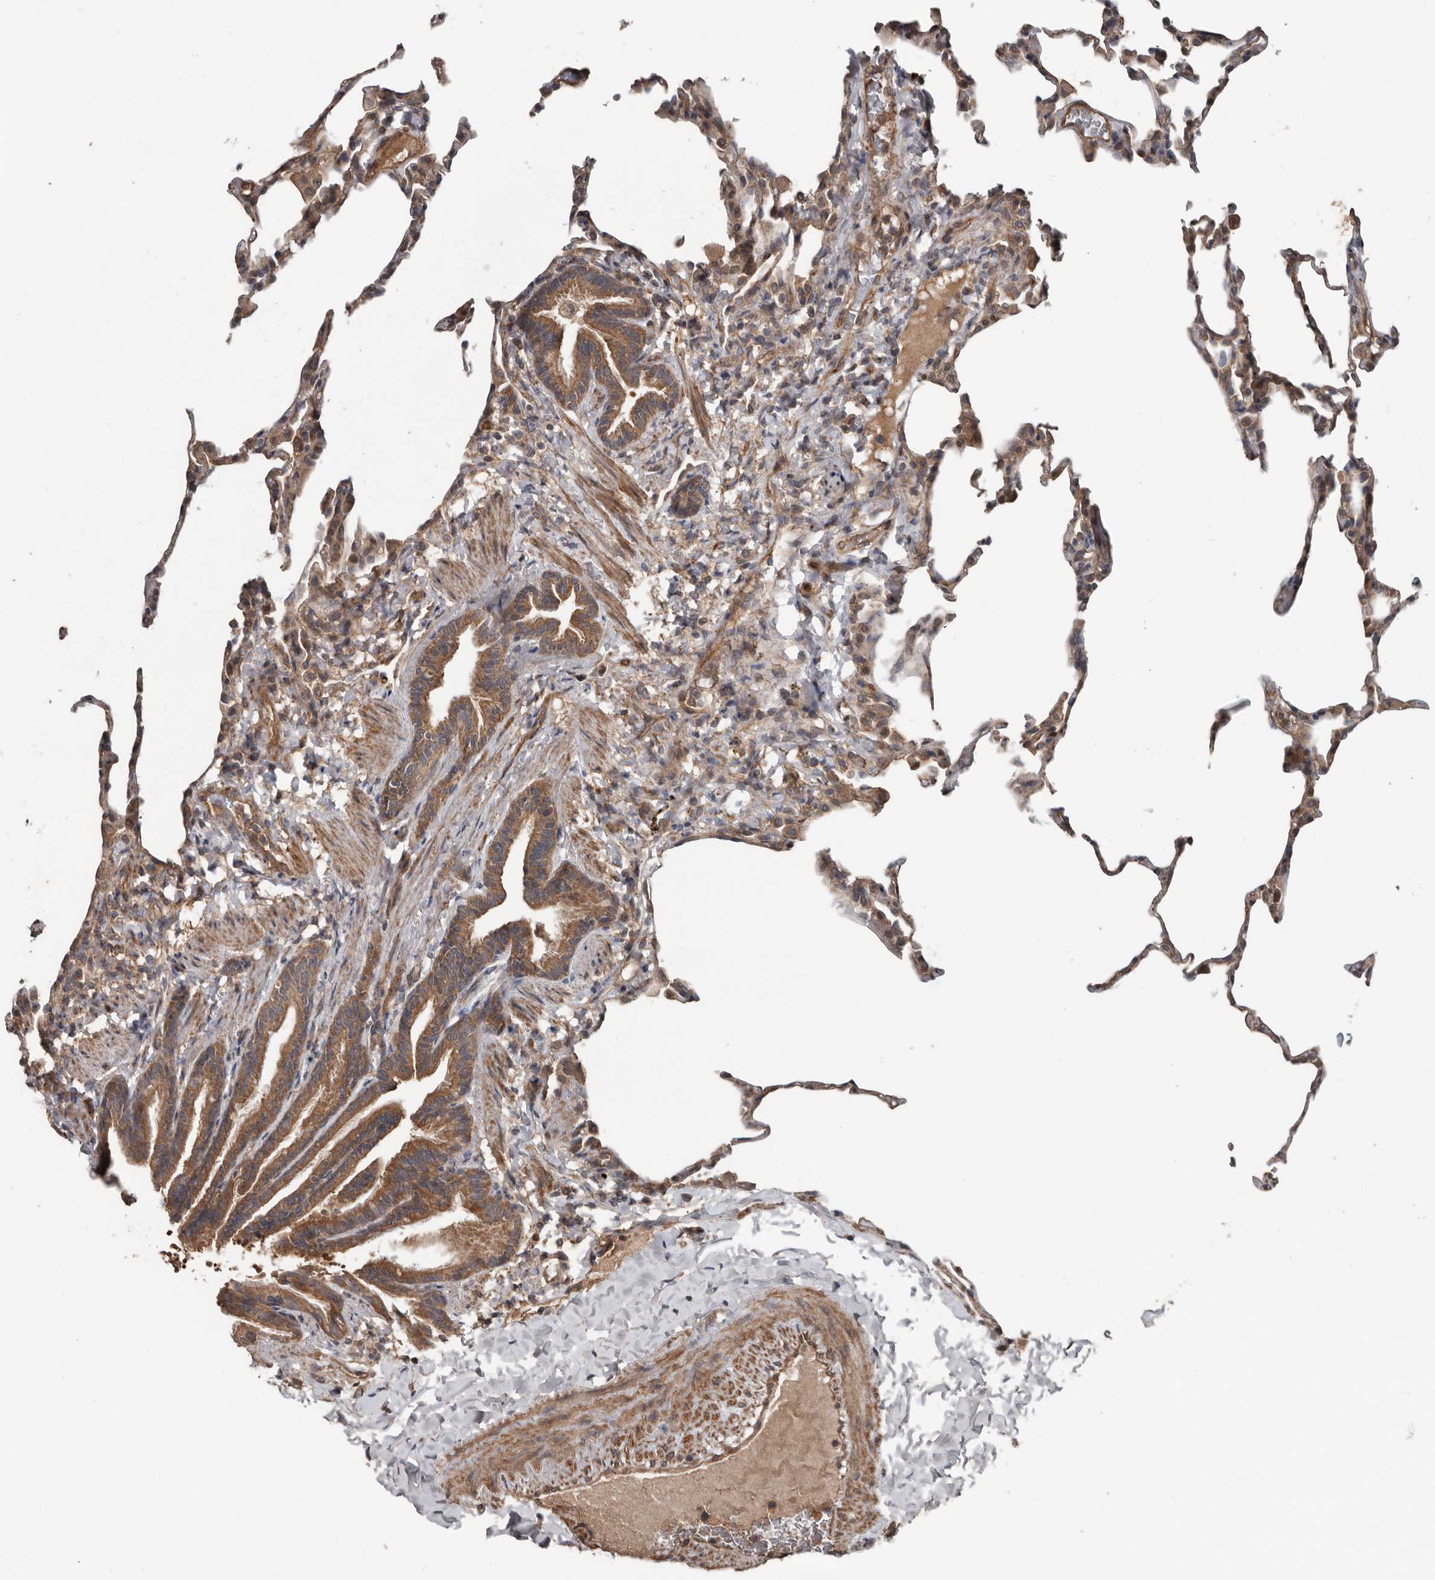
{"staining": {"intensity": "weak", "quantity": "25%-75%", "location": "cytoplasmic/membranous"}, "tissue": "lung", "cell_type": "Alveolar cells", "image_type": "normal", "snomed": [{"axis": "morphology", "description": "Normal tissue, NOS"}, {"axis": "topography", "description": "Lung"}], "caption": "High-power microscopy captured an IHC histopathology image of normal lung, revealing weak cytoplasmic/membranous positivity in about 25%-75% of alveolar cells.", "gene": "DNAJB4", "patient": {"sex": "male", "age": 20}}